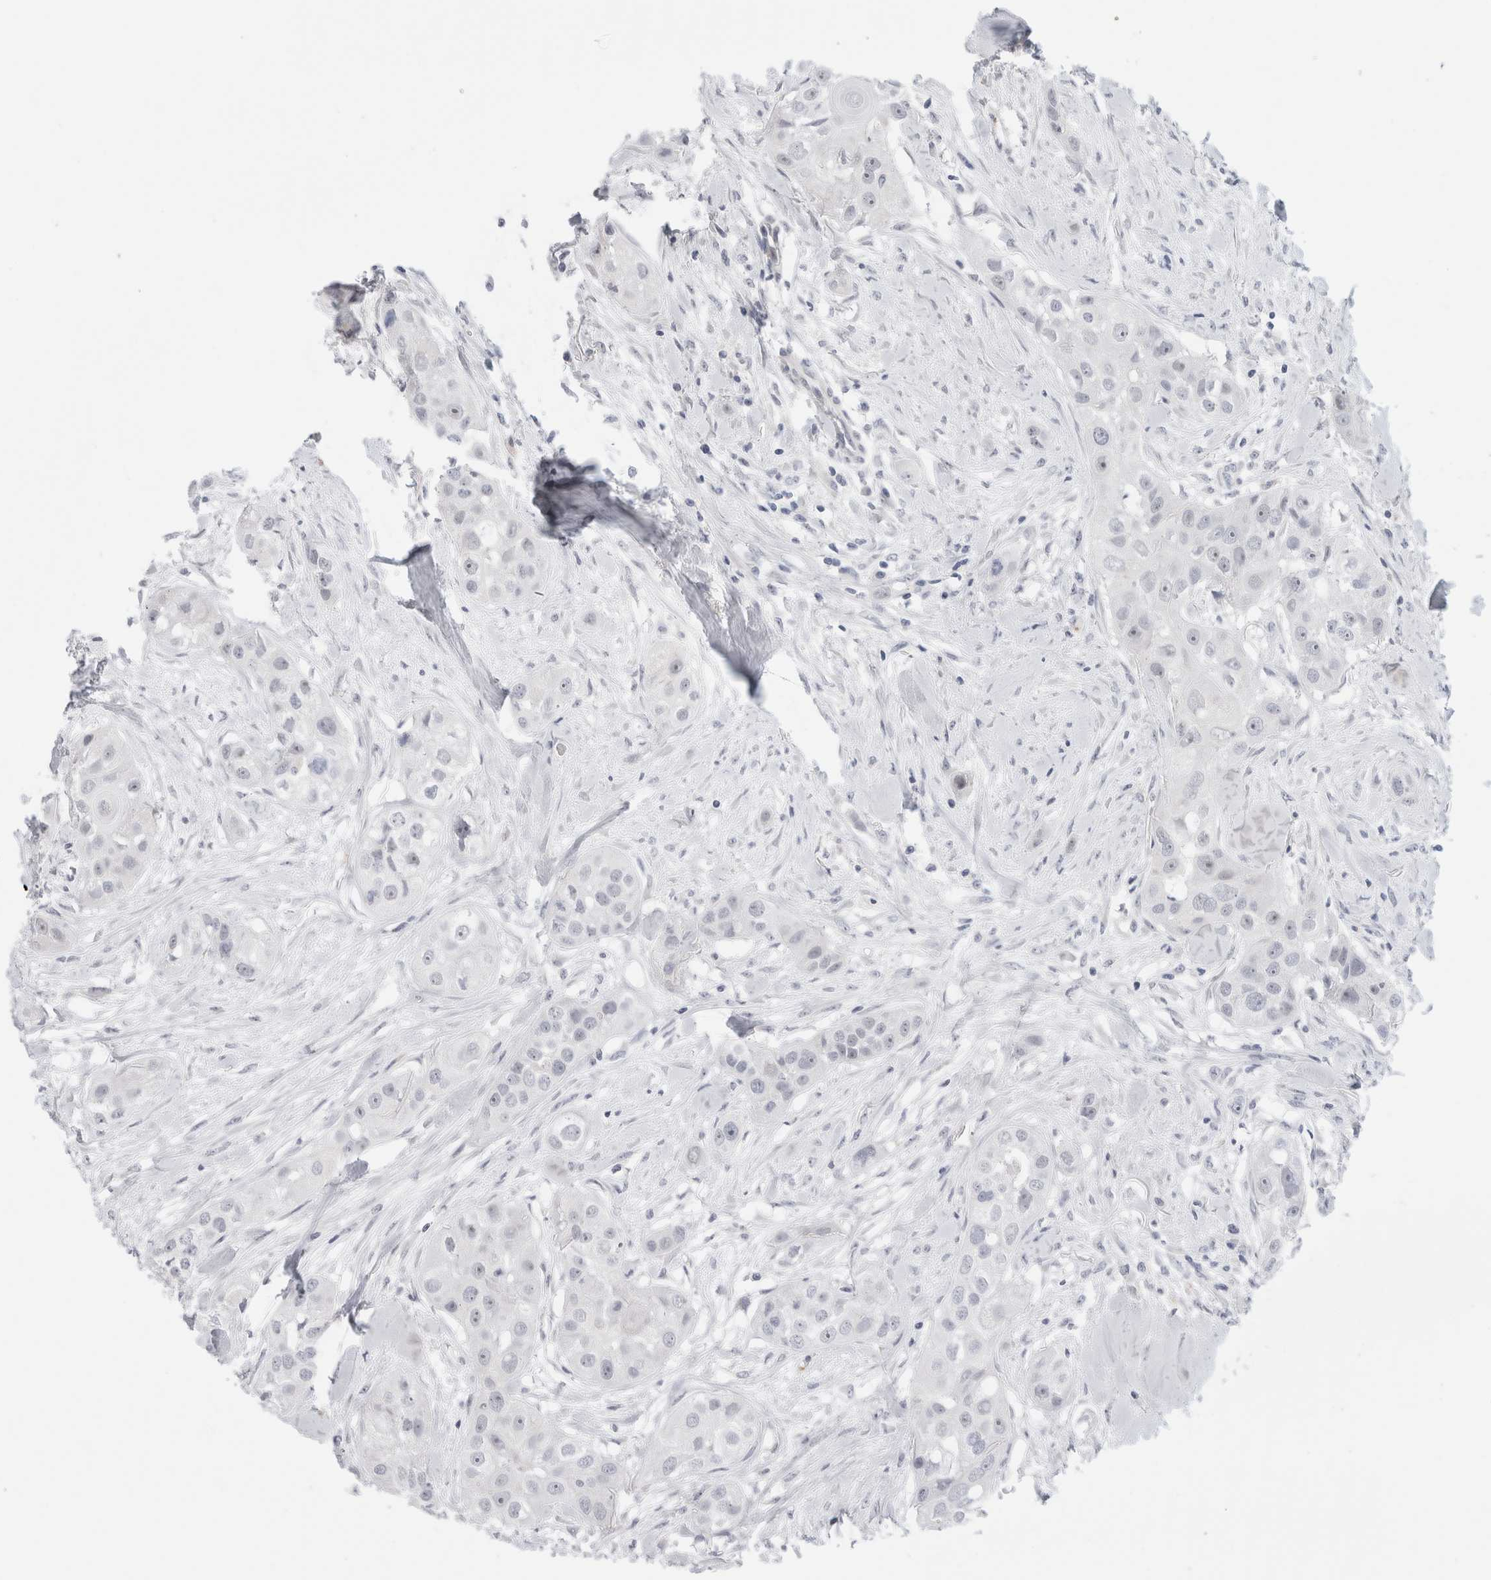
{"staining": {"intensity": "negative", "quantity": "none", "location": "none"}, "tissue": "head and neck cancer", "cell_type": "Tumor cells", "image_type": "cancer", "snomed": [{"axis": "morphology", "description": "Normal tissue, NOS"}, {"axis": "morphology", "description": "Squamous cell carcinoma, NOS"}, {"axis": "topography", "description": "Skeletal muscle"}, {"axis": "topography", "description": "Head-Neck"}], "caption": "The image reveals no significant expression in tumor cells of head and neck cancer. Brightfield microscopy of immunohistochemistry (IHC) stained with DAB (3,3'-diaminobenzidine) (brown) and hematoxylin (blue), captured at high magnification.", "gene": "ANKMY1", "patient": {"sex": "male", "age": 51}}